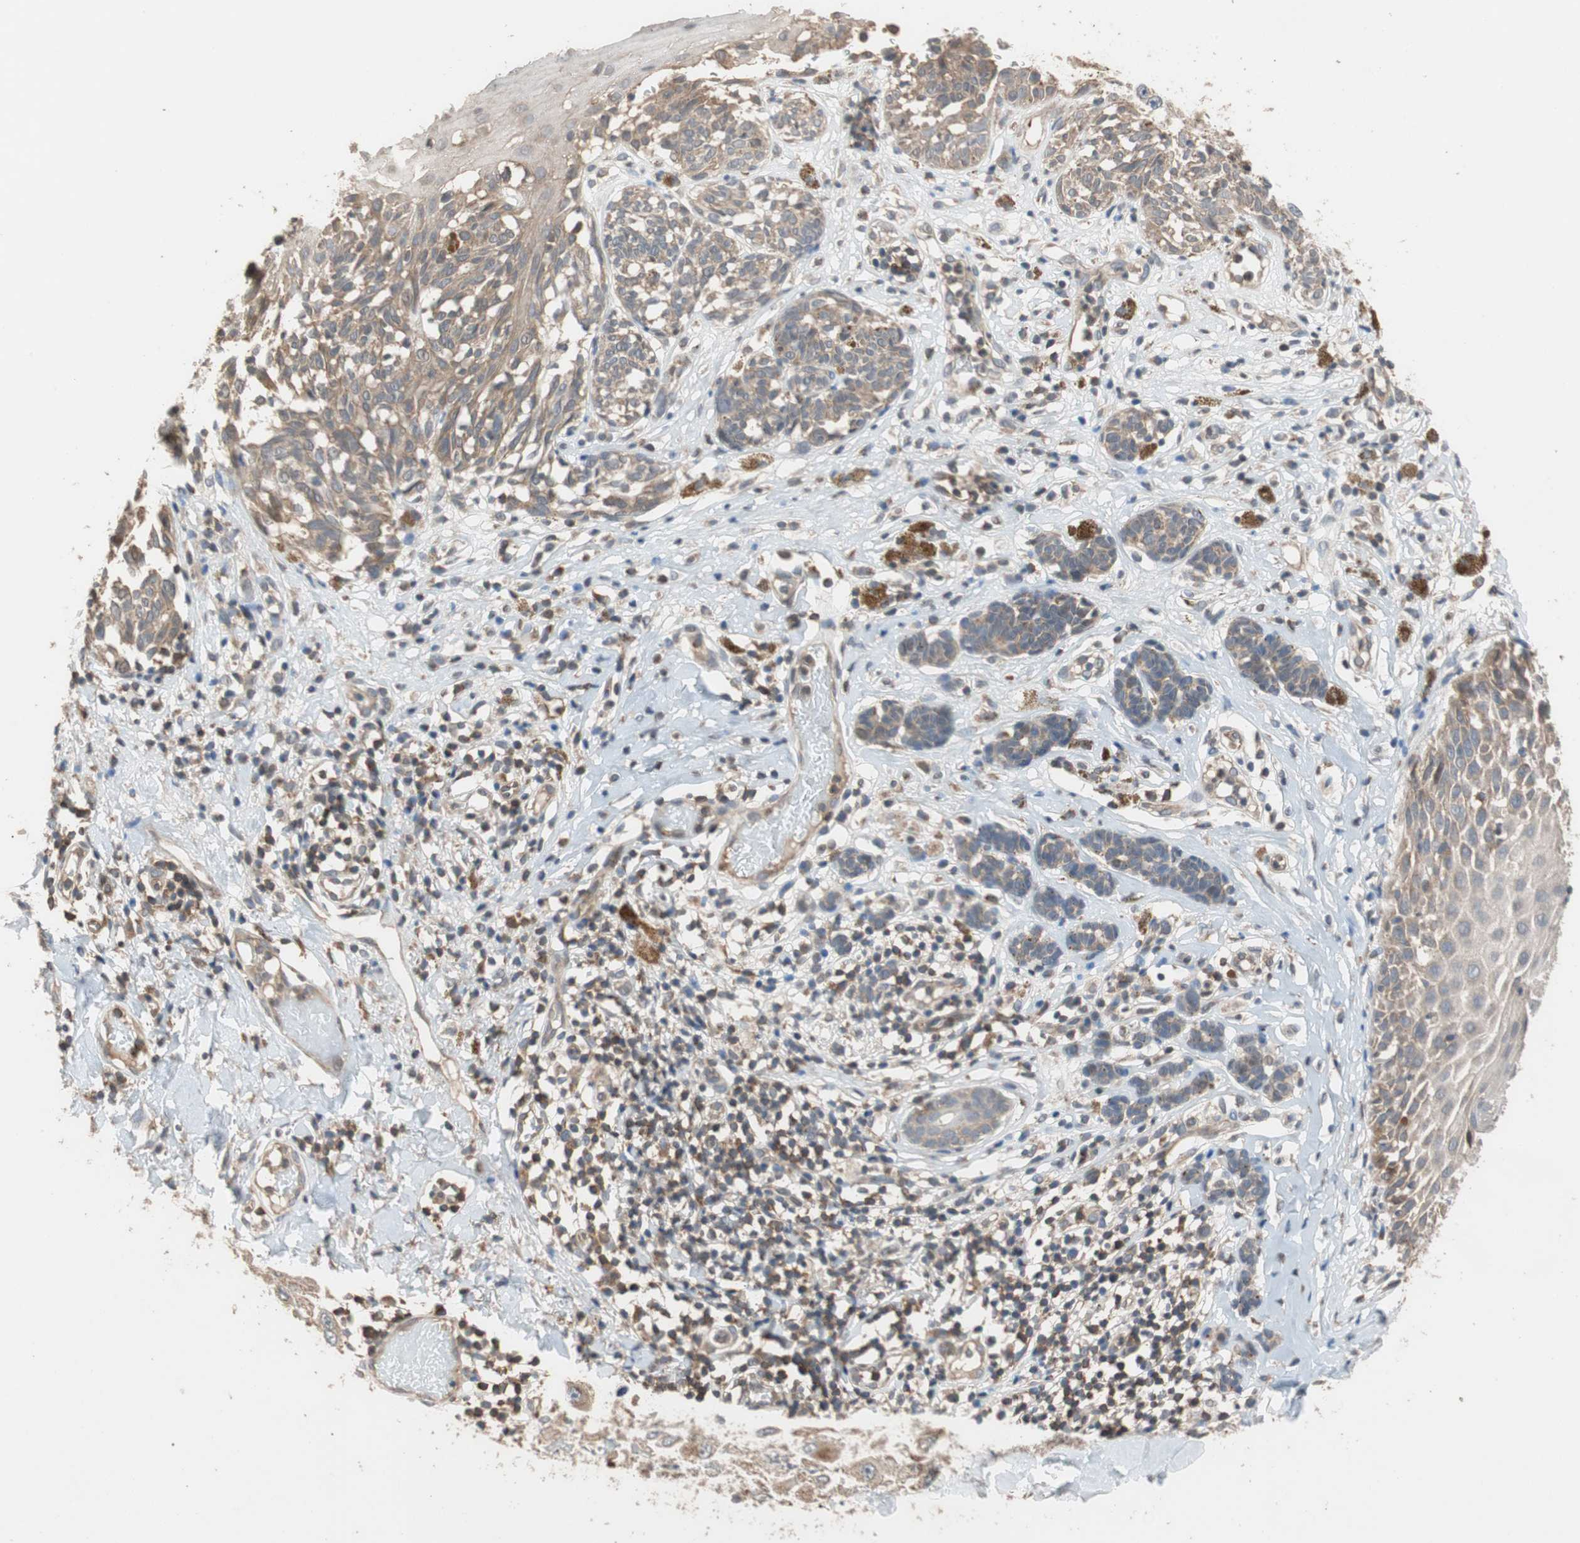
{"staining": {"intensity": "moderate", "quantity": ">75%", "location": "cytoplasmic/membranous"}, "tissue": "melanoma", "cell_type": "Tumor cells", "image_type": "cancer", "snomed": [{"axis": "morphology", "description": "Malignant melanoma, NOS"}, {"axis": "topography", "description": "Skin"}], "caption": "About >75% of tumor cells in human malignant melanoma display moderate cytoplasmic/membranous protein staining as visualized by brown immunohistochemical staining.", "gene": "MAP4K2", "patient": {"sex": "male", "age": 64}}